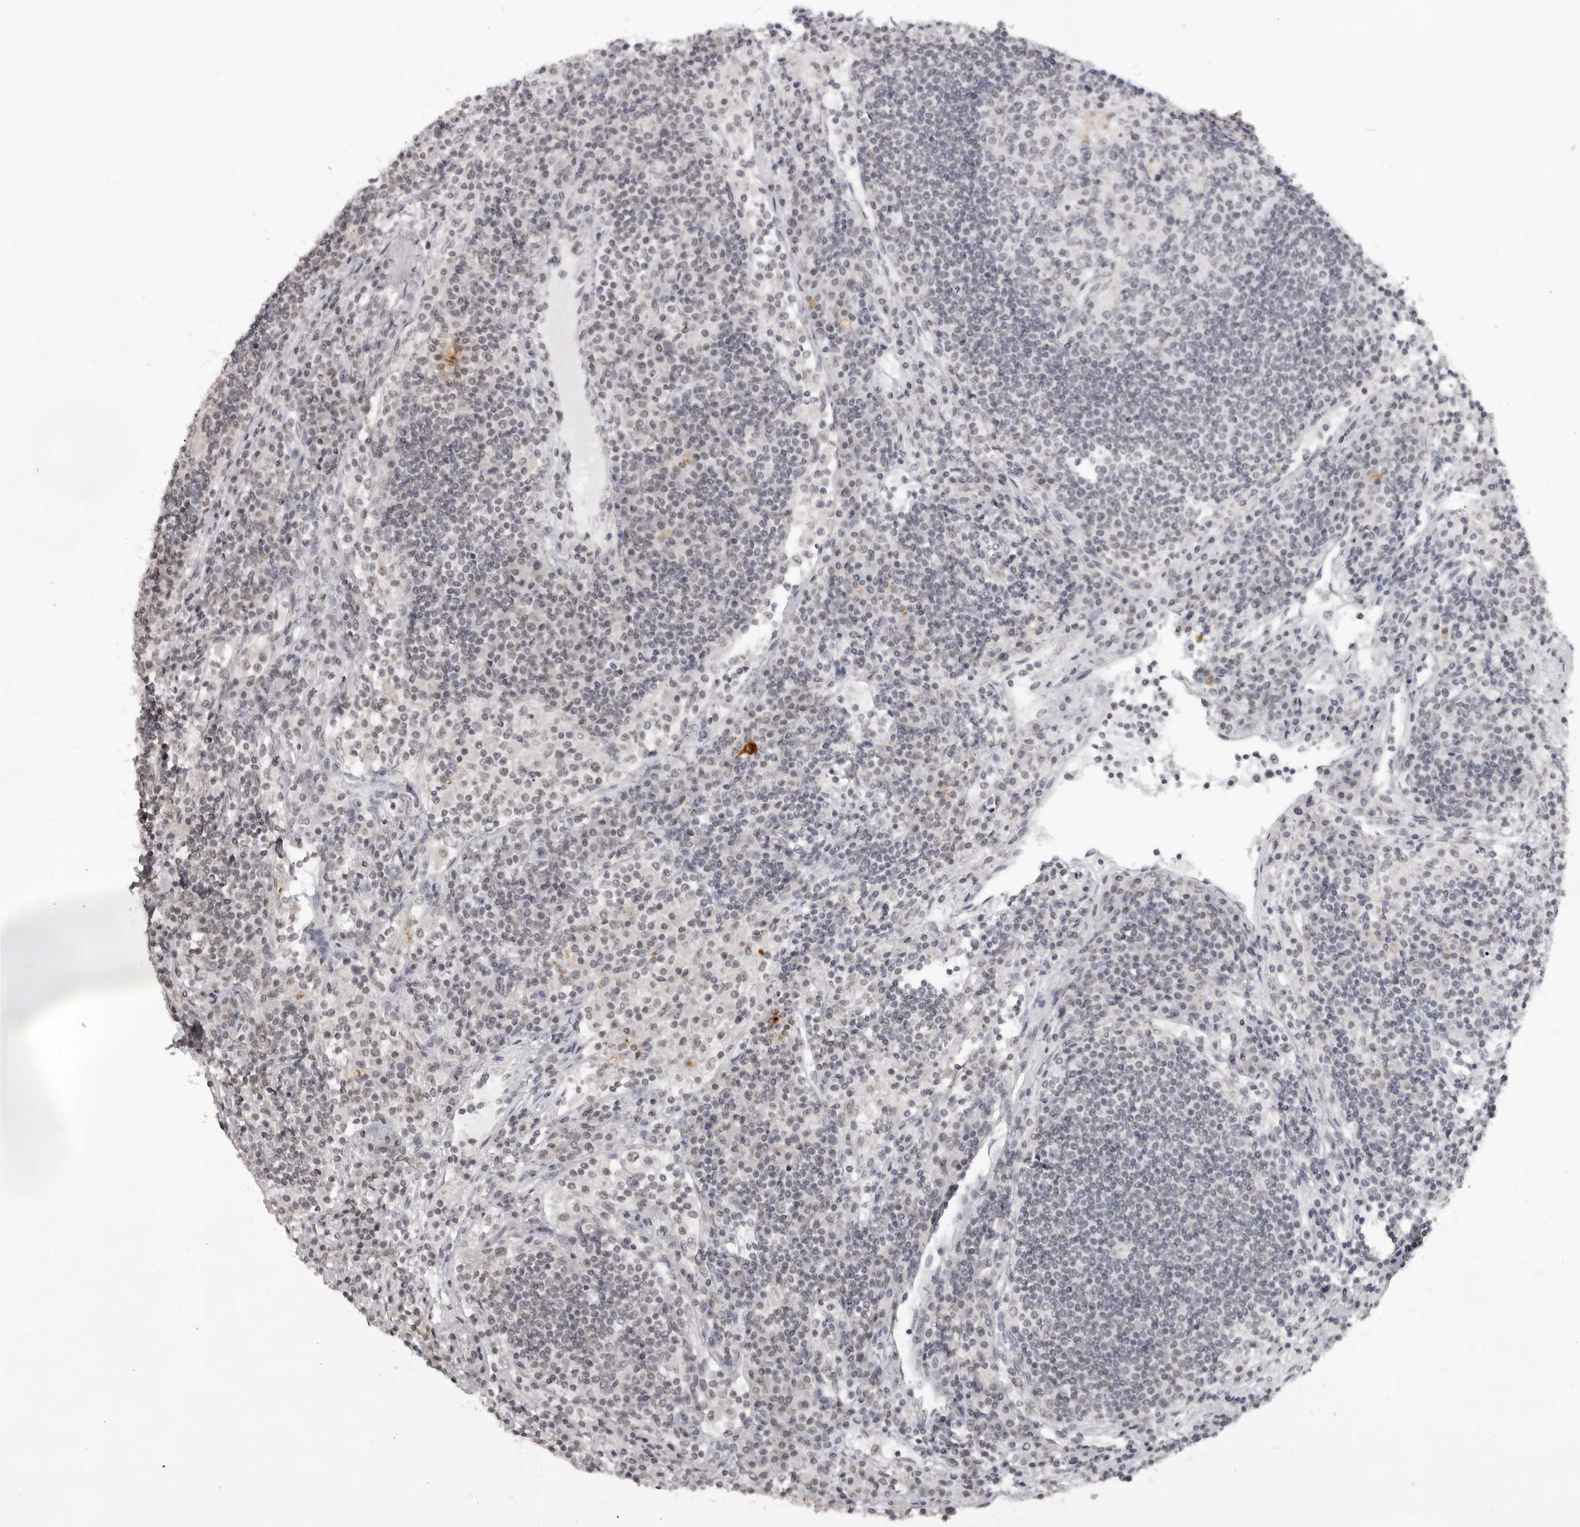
{"staining": {"intensity": "negative", "quantity": "none", "location": "none"}, "tissue": "lymph node", "cell_type": "Germinal center cells", "image_type": "normal", "snomed": [{"axis": "morphology", "description": "Normal tissue, NOS"}, {"axis": "topography", "description": "Lymph node"}], "caption": "An image of human lymph node is negative for staining in germinal center cells. (DAB (3,3'-diaminobenzidine) IHC visualized using brightfield microscopy, high magnification).", "gene": "NTM", "patient": {"sex": "female", "age": 53}}